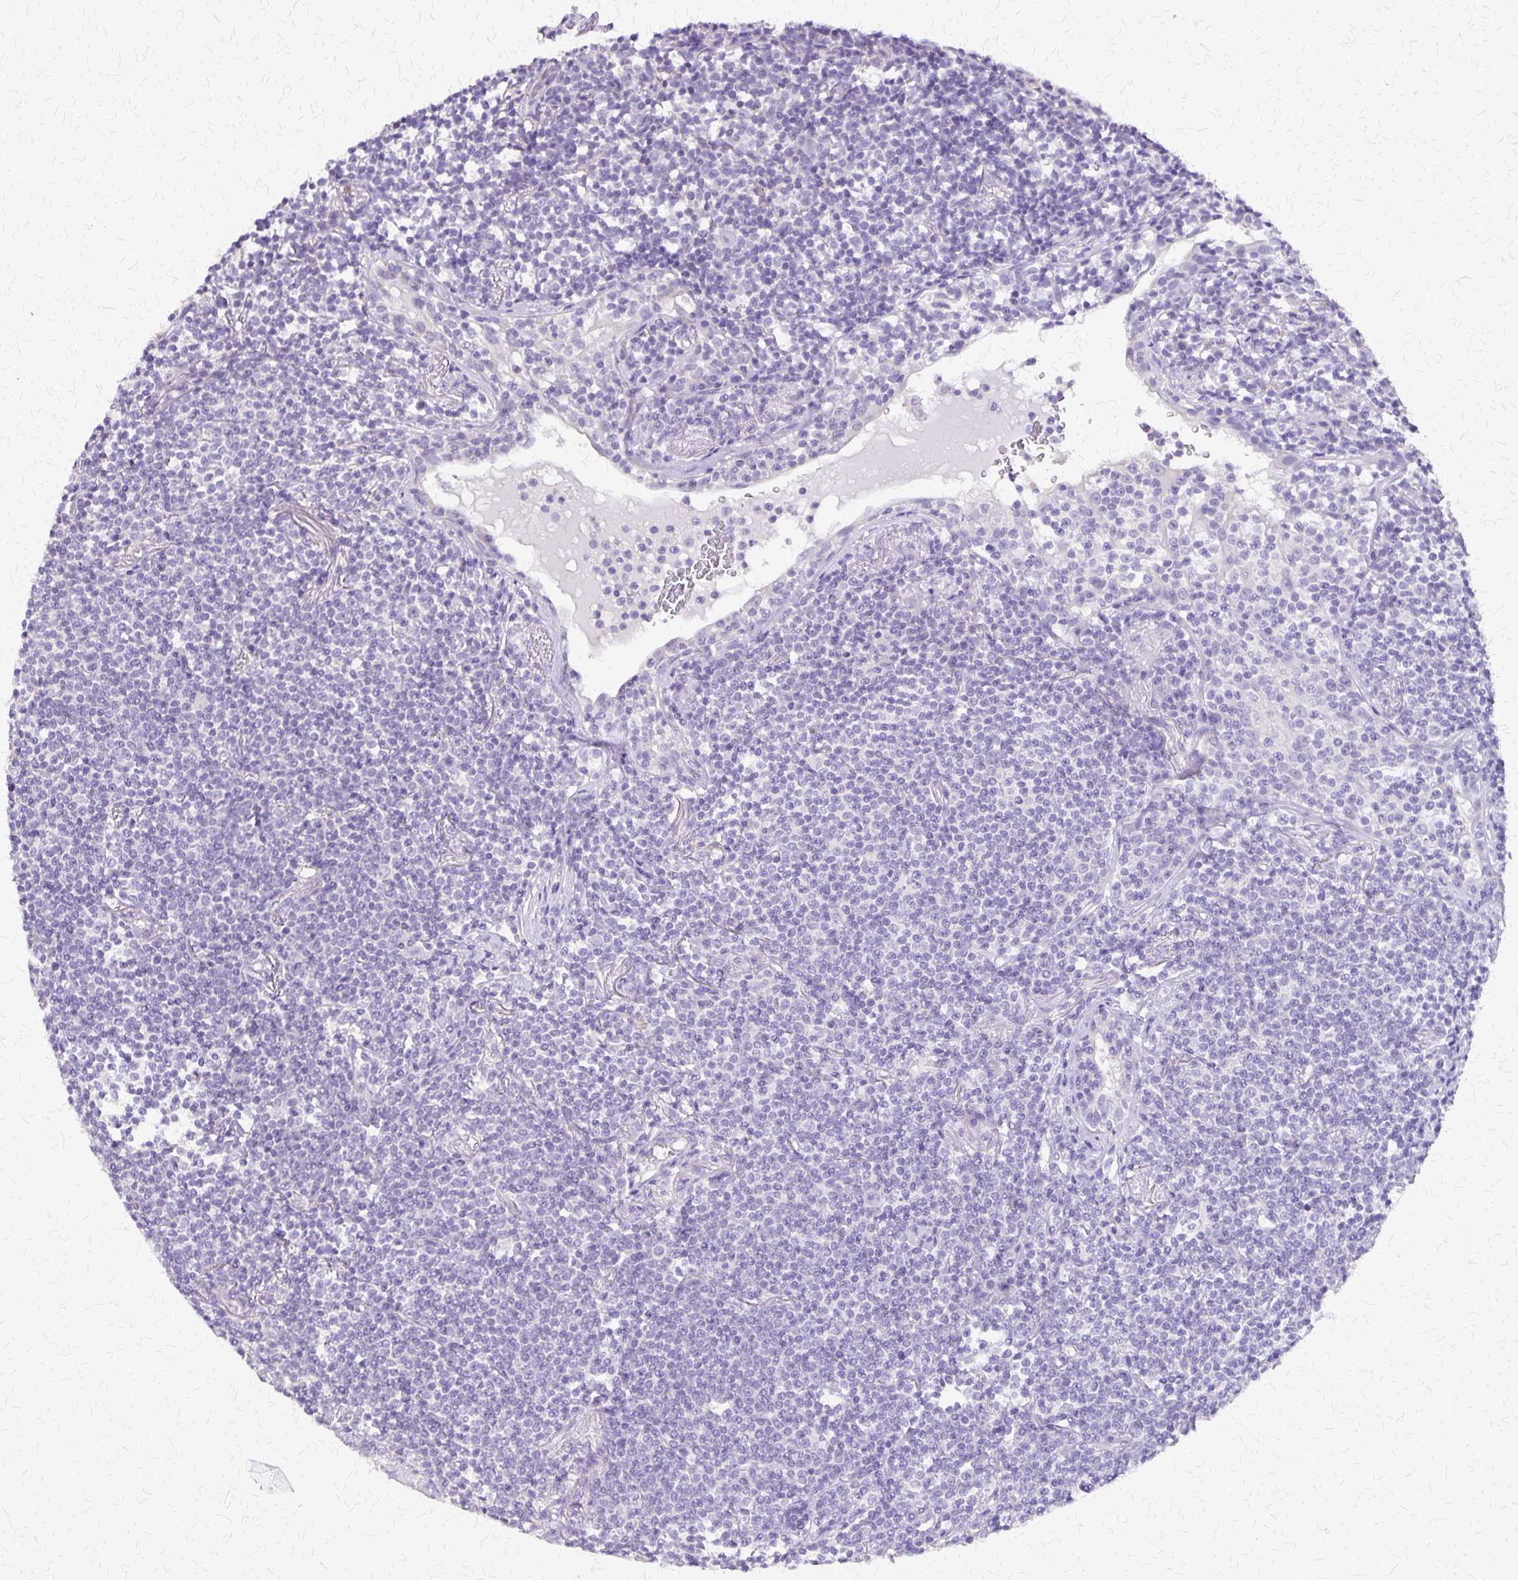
{"staining": {"intensity": "negative", "quantity": "none", "location": "none"}, "tissue": "lymphoma", "cell_type": "Tumor cells", "image_type": "cancer", "snomed": [{"axis": "morphology", "description": "Malignant lymphoma, non-Hodgkin's type, Low grade"}, {"axis": "topography", "description": "Lung"}], "caption": "There is no significant positivity in tumor cells of malignant lymphoma, non-Hodgkin's type (low-grade).", "gene": "SI", "patient": {"sex": "female", "age": 71}}